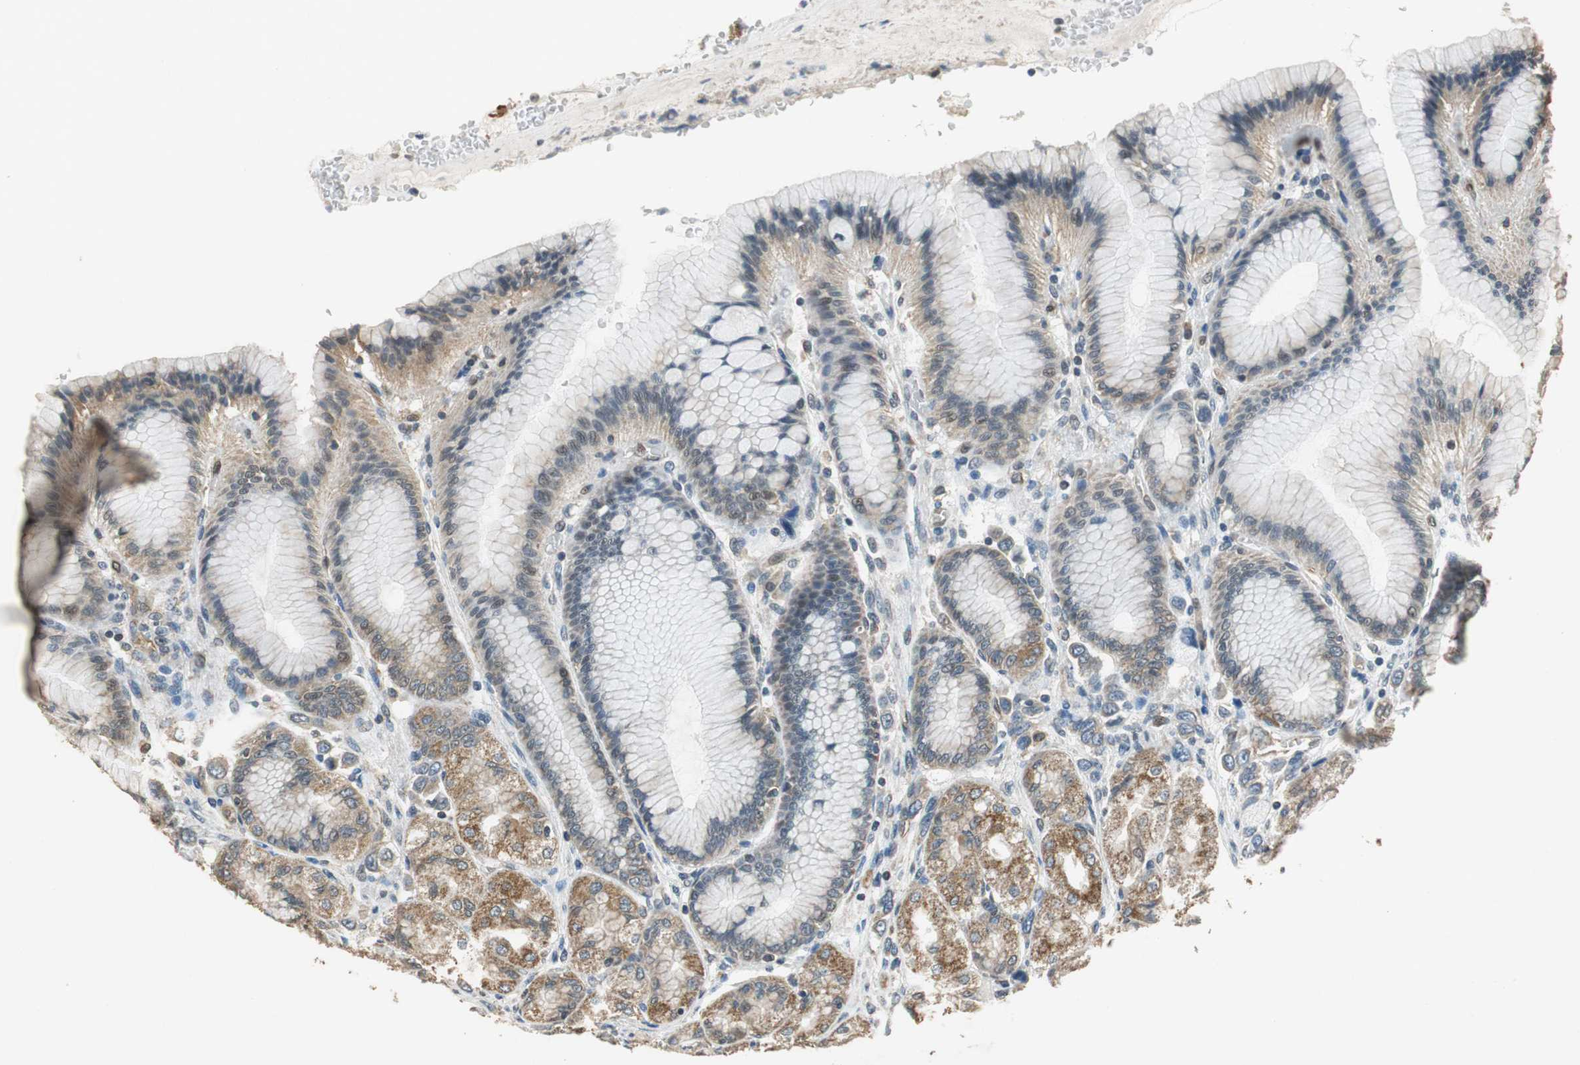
{"staining": {"intensity": "strong", "quantity": "25%-75%", "location": "cytoplasmic/membranous"}, "tissue": "stomach", "cell_type": "Glandular cells", "image_type": "normal", "snomed": [{"axis": "morphology", "description": "Normal tissue, NOS"}, {"axis": "morphology", "description": "Adenocarcinoma, NOS"}, {"axis": "topography", "description": "Stomach"}, {"axis": "topography", "description": "Stomach, lower"}], "caption": "This is a histology image of immunohistochemistry (IHC) staining of unremarkable stomach, which shows strong positivity in the cytoplasmic/membranous of glandular cells.", "gene": "ALDH4A1", "patient": {"sex": "female", "age": 65}}